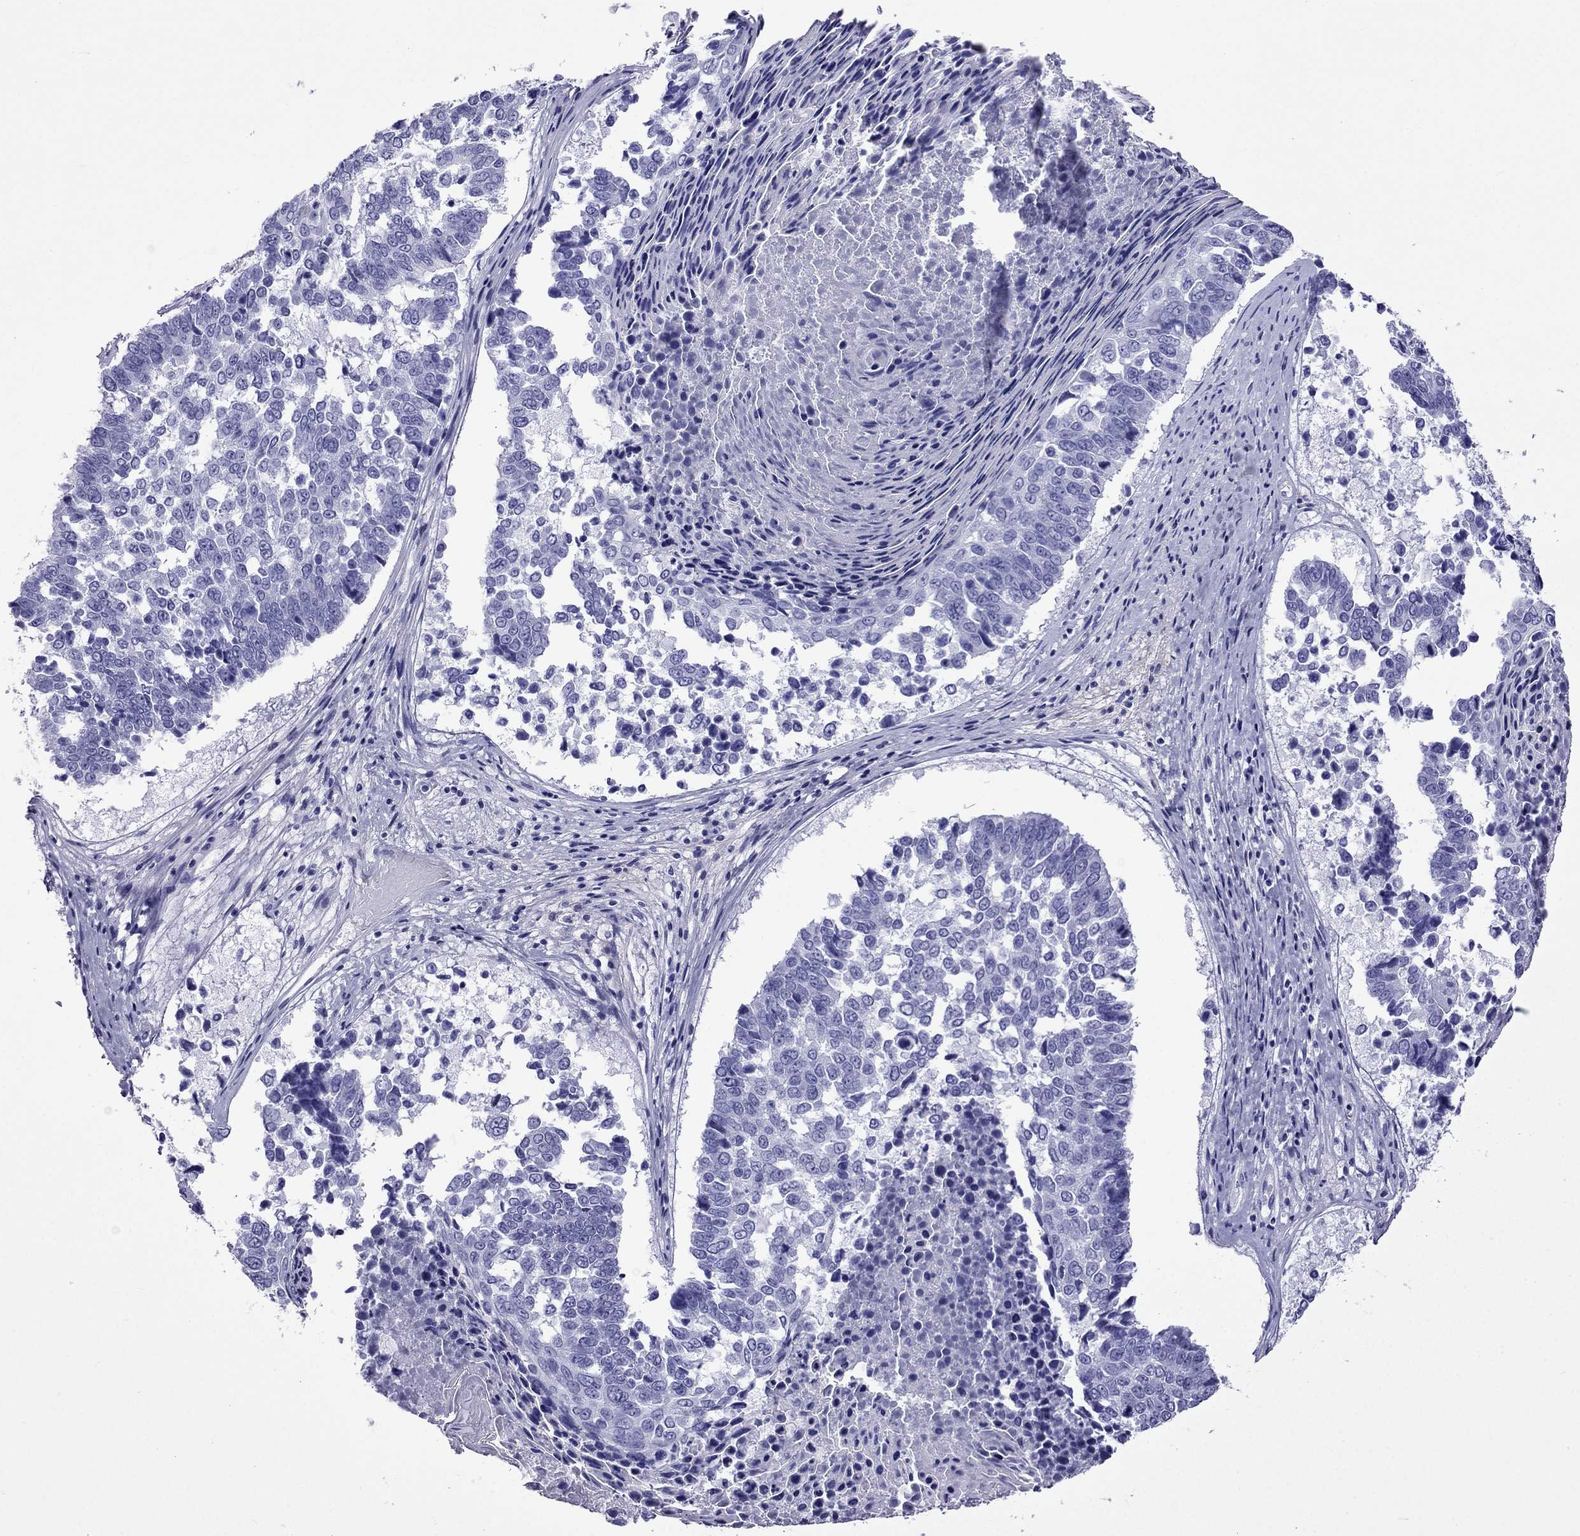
{"staining": {"intensity": "negative", "quantity": "none", "location": "none"}, "tissue": "lung cancer", "cell_type": "Tumor cells", "image_type": "cancer", "snomed": [{"axis": "morphology", "description": "Squamous cell carcinoma, NOS"}, {"axis": "topography", "description": "Lung"}], "caption": "High magnification brightfield microscopy of lung cancer stained with DAB (brown) and counterstained with hematoxylin (blue): tumor cells show no significant positivity.", "gene": "ARR3", "patient": {"sex": "male", "age": 73}}